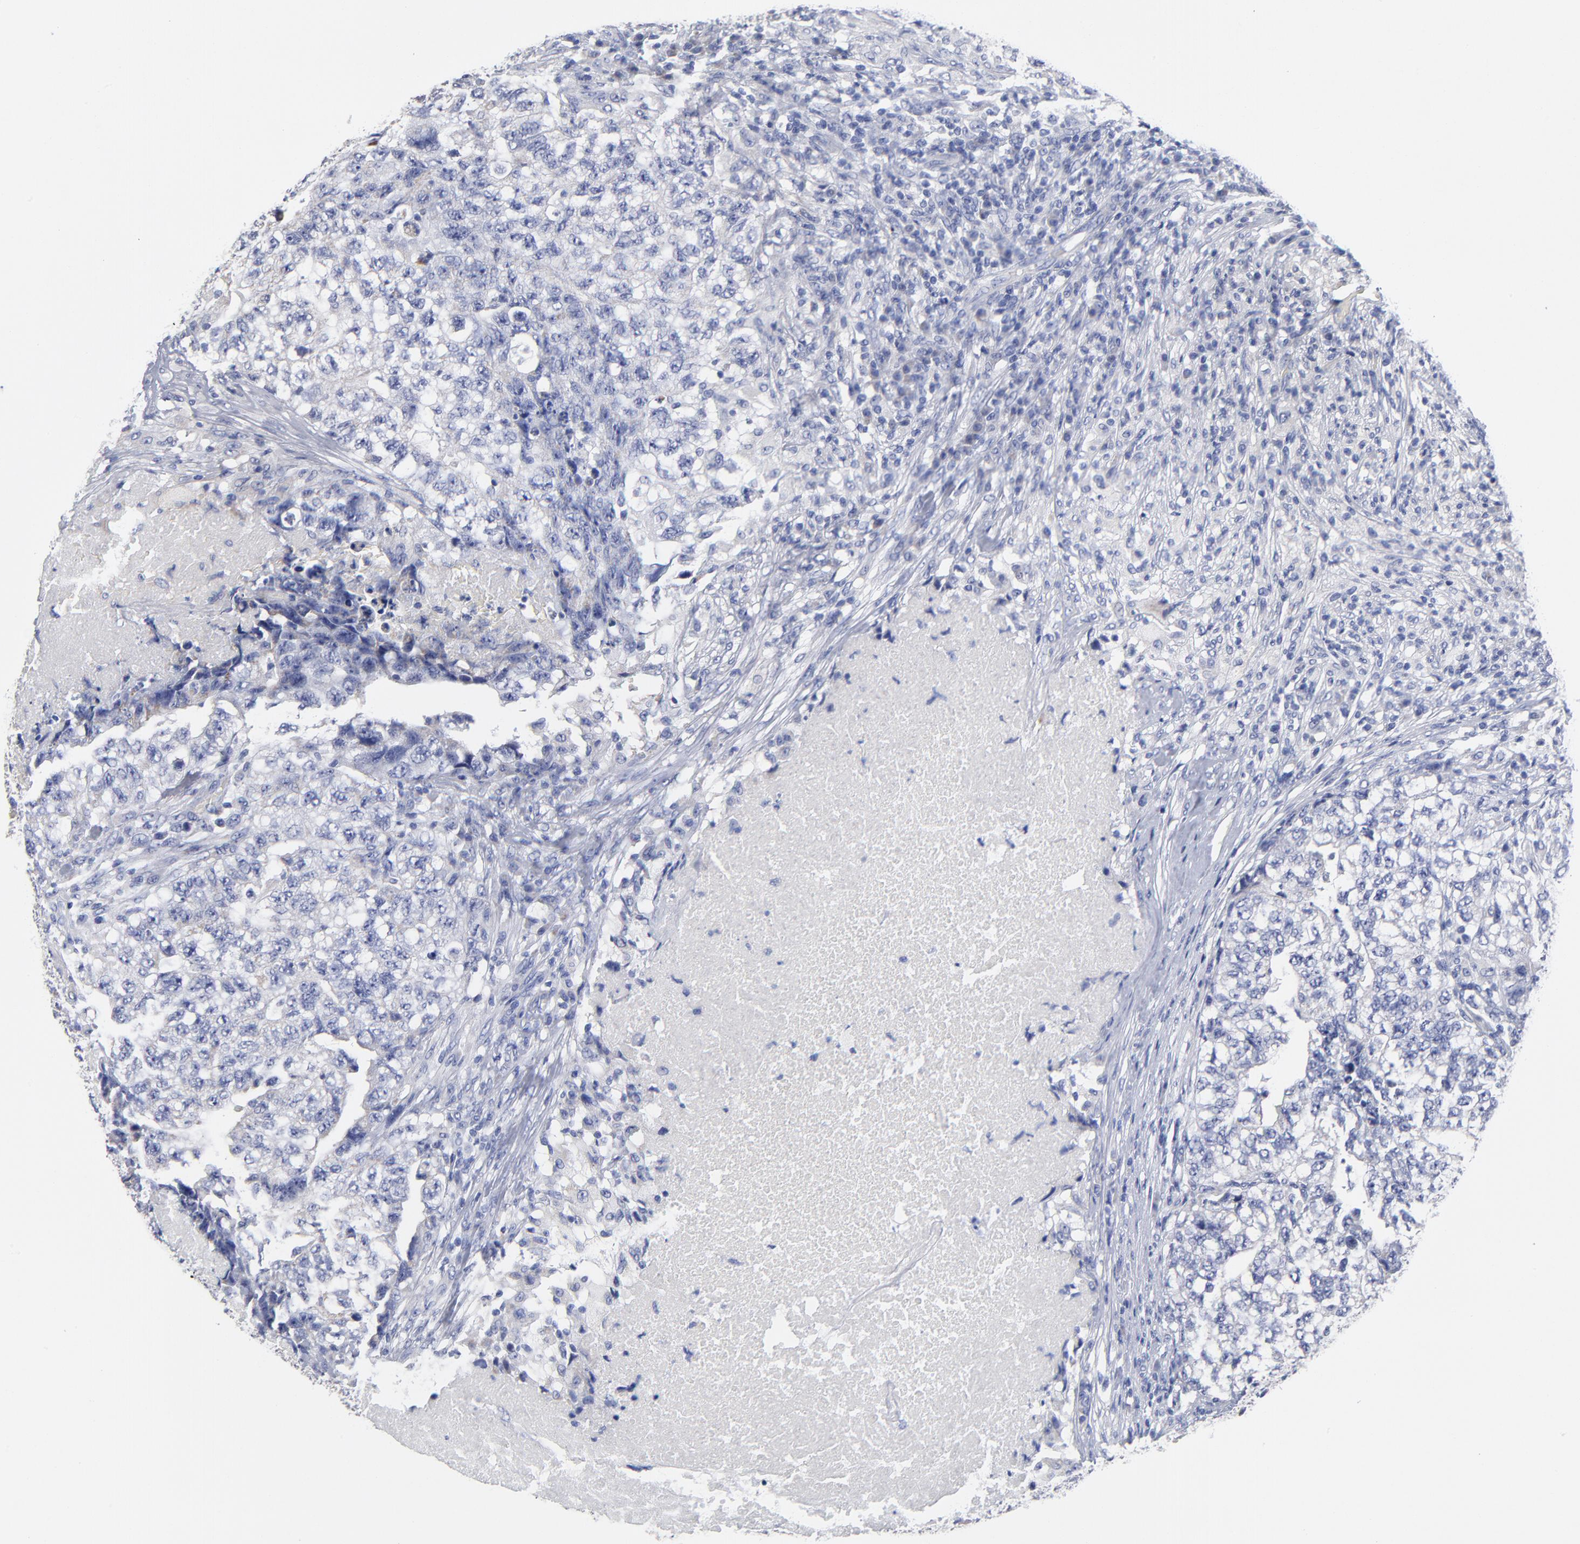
{"staining": {"intensity": "negative", "quantity": "none", "location": "none"}, "tissue": "testis cancer", "cell_type": "Tumor cells", "image_type": "cancer", "snomed": [{"axis": "morphology", "description": "Carcinoma, Embryonal, NOS"}, {"axis": "topography", "description": "Testis"}], "caption": "This is an IHC photomicrograph of human testis embryonal carcinoma. There is no staining in tumor cells.", "gene": "PTP4A1", "patient": {"sex": "male", "age": 21}}